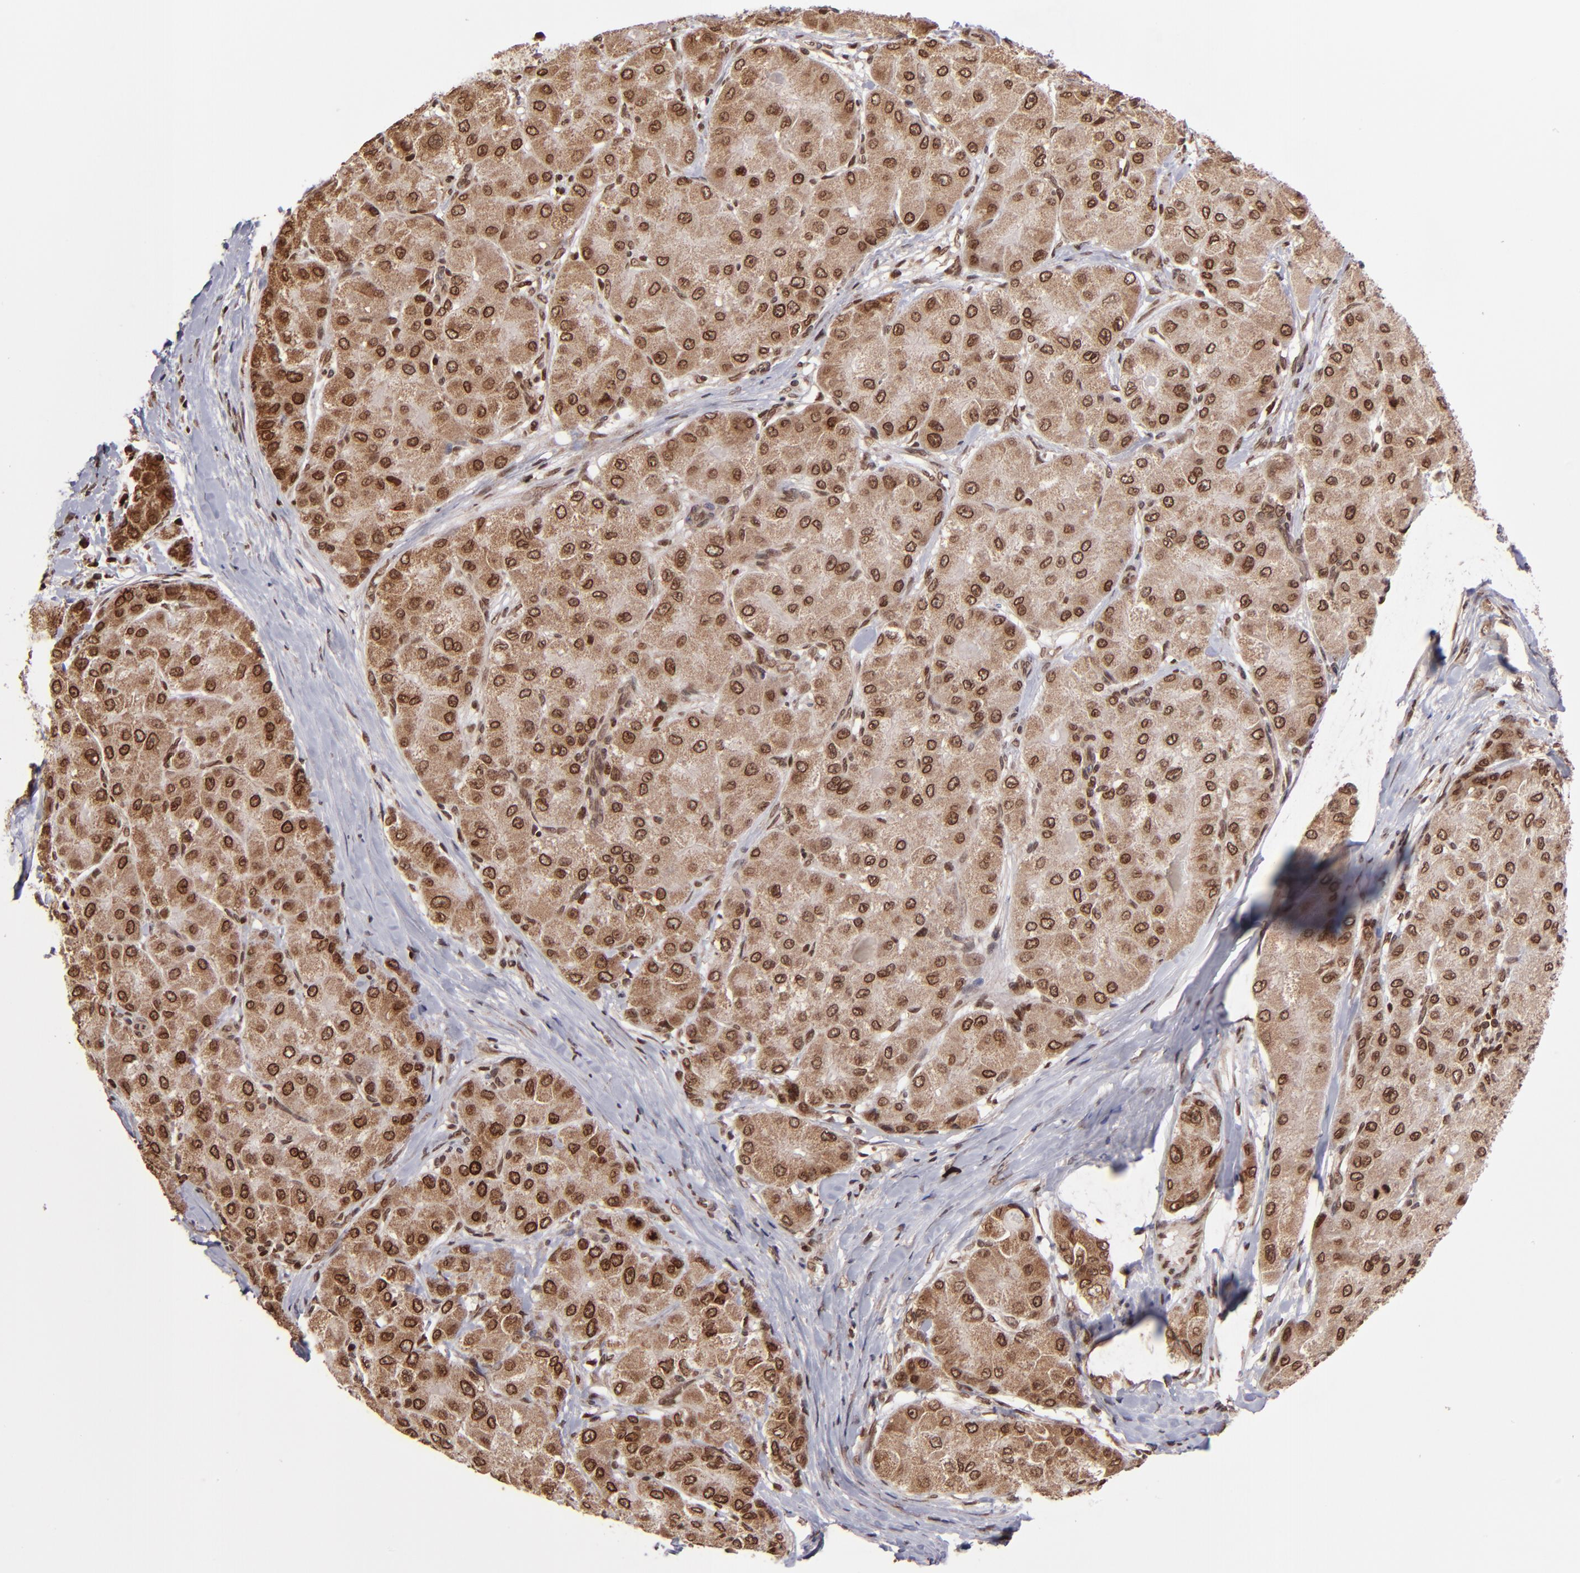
{"staining": {"intensity": "strong", "quantity": ">75%", "location": "cytoplasmic/membranous,nuclear"}, "tissue": "liver cancer", "cell_type": "Tumor cells", "image_type": "cancer", "snomed": [{"axis": "morphology", "description": "Carcinoma, Hepatocellular, NOS"}, {"axis": "topography", "description": "Liver"}], "caption": "Brown immunohistochemical staining in human liver hepatocellular carcinoma exhibits strong cytoplasmic/membranous and nuclear positivity in about >75% of tumor cells.", "gene": "TOP1MT", "patient": {"sex": "male", "age": 80}}